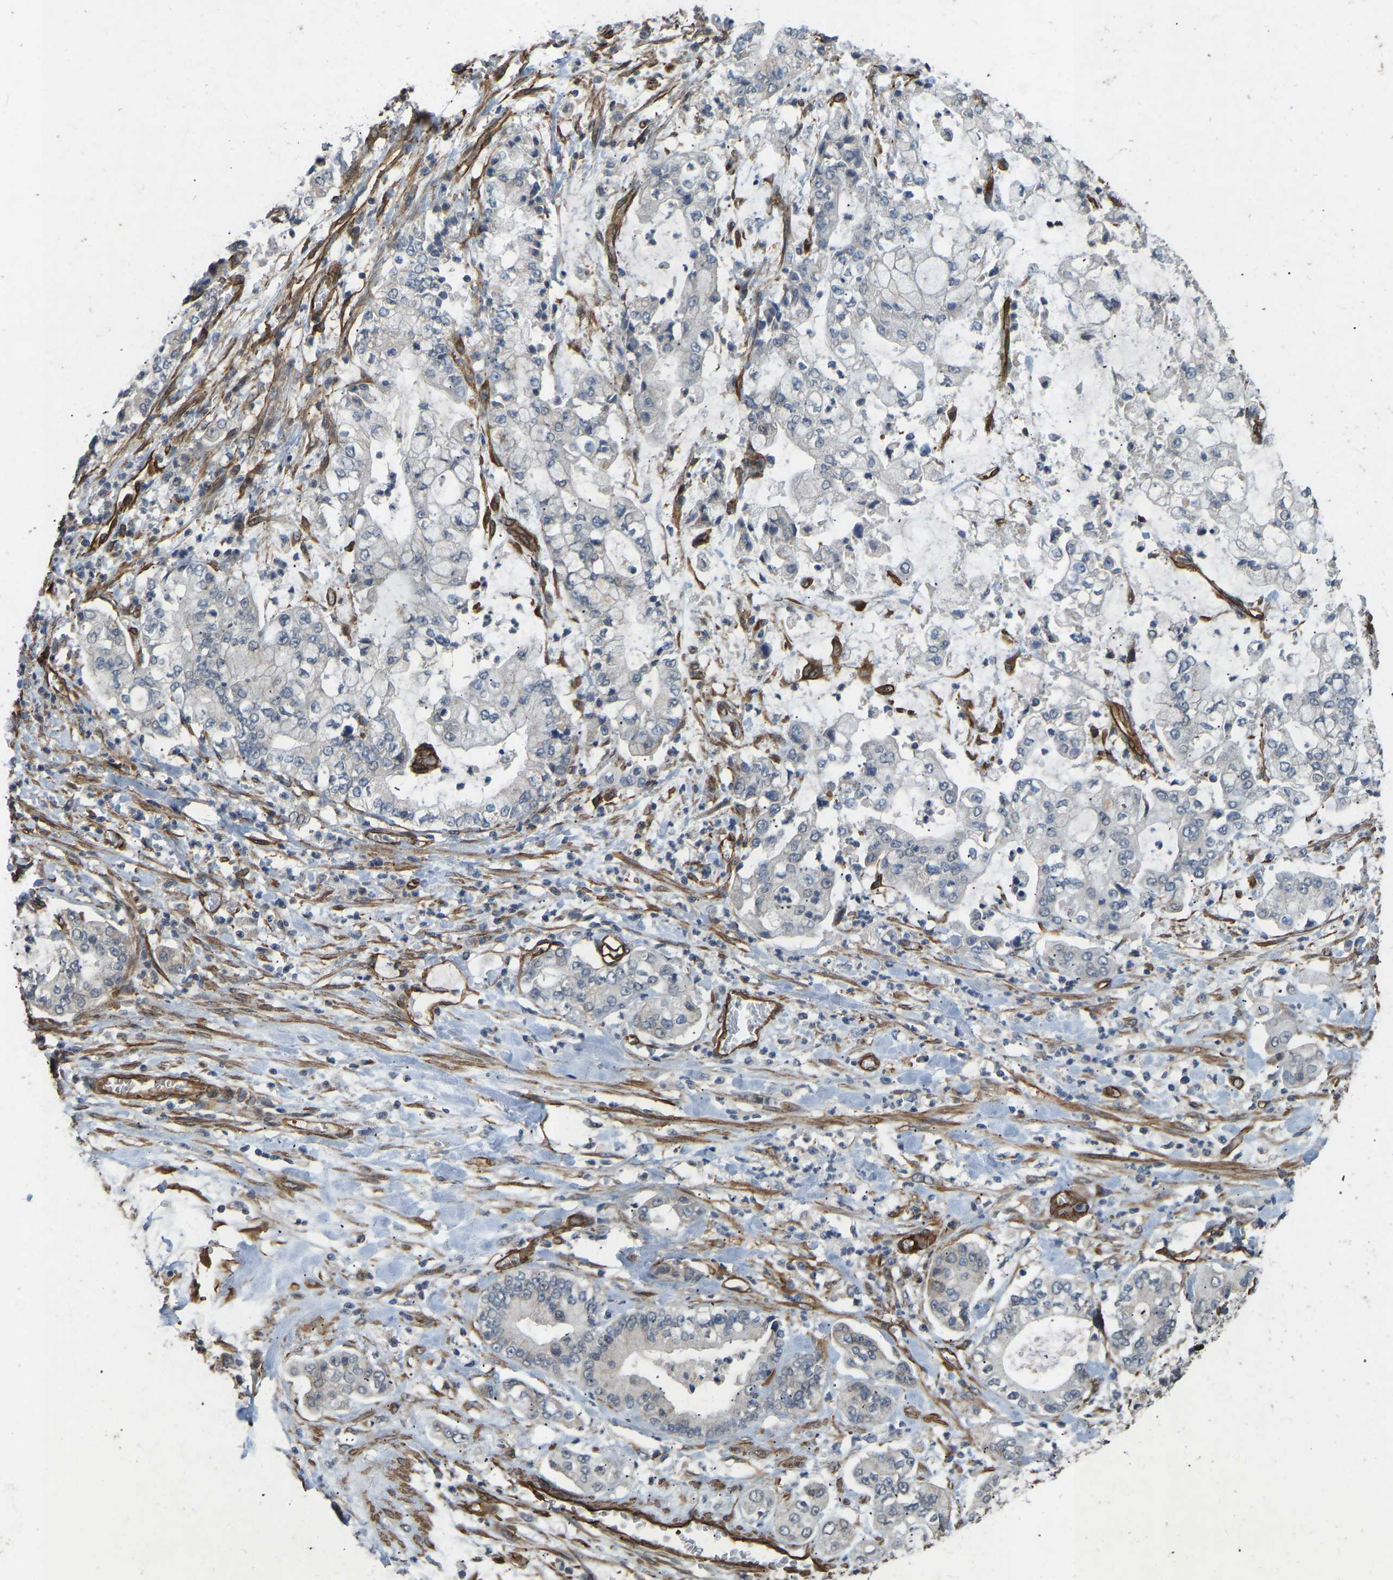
{"staining": {"intensity": "negative", "quantity": "none", "location": "none"}, "tissue": "stomach cancer", "cell_type": "Tumor cells", "image_type": "cancer", "snomed": [{"axis": "morphology", "description": "Adenocarcinoma, NOS"}, {"axis": "topography", "description": "Stomach"}], "caption": "Protein analysis of adenocarcinoma (stomach) shows no significant positivity in tumor cells. (DAB (3,3'-diaminobenzidine) immunohistochemistry, high magnification).", "gene": "NMB", "patient": {"sex": "male", "age": 76}}